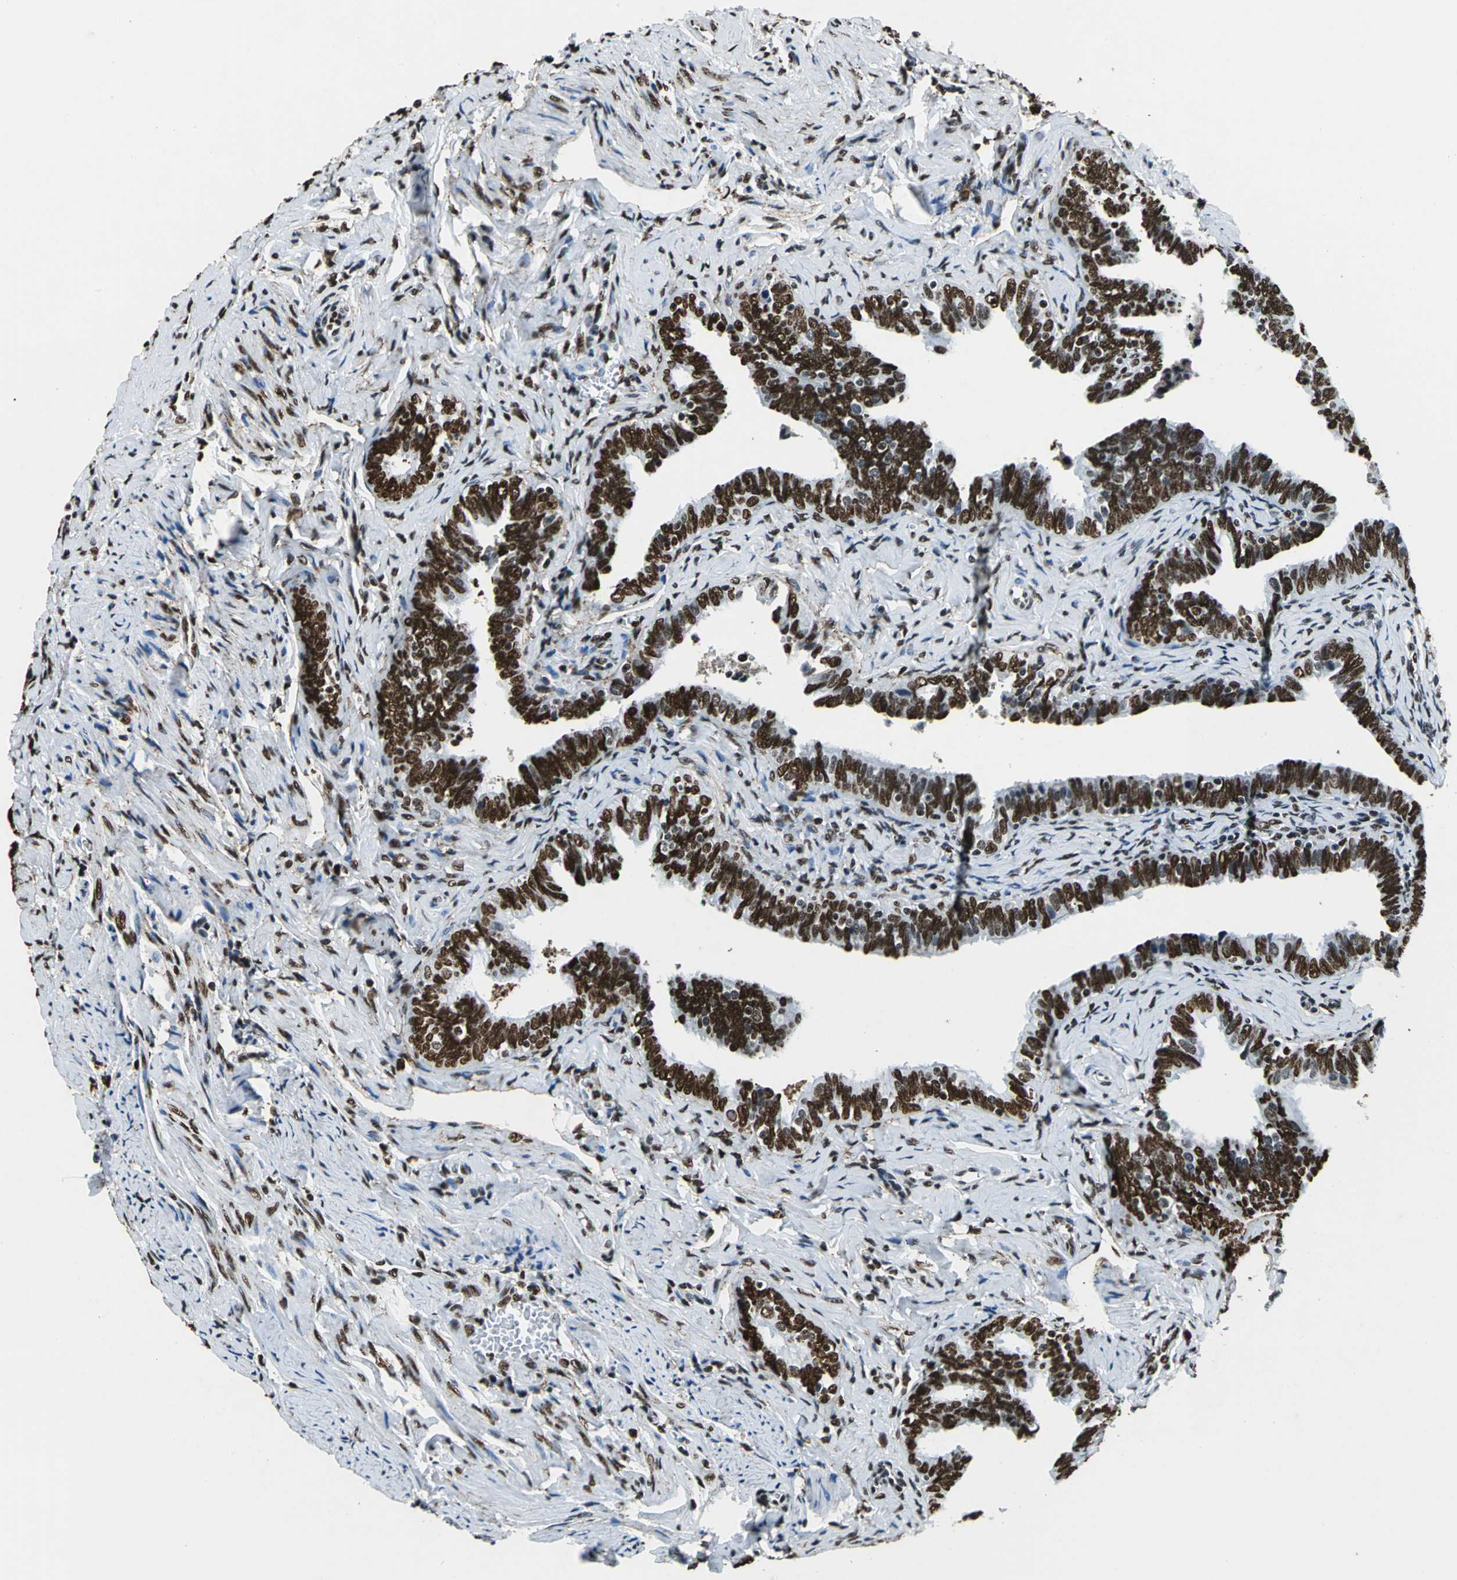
{"staining": {"intensity": "strong", "quantity": ">75%", "location": "nuclear"}, "tissue": "fallopian tube", "cell_type": "Glandular cells", "image_type": "normal", "snomed": [{"axis": "morphology", "description": "Normal tissue, NOS"}, {"axis": "topography", "description": "Fallopian tube"}, {"axis": "topography", "description": "Ovary"}], "caption": "Immunohistochemistry (IHC) image of normal fallopian tube: human fallopian tube stained using IHC displays high levels of strong protein expression localized specifically in the nuclear of glandular cells, appearing as a nuclear brown color.", "gene": "APEX1", "patient": {"sex": "female", "age": 69}}